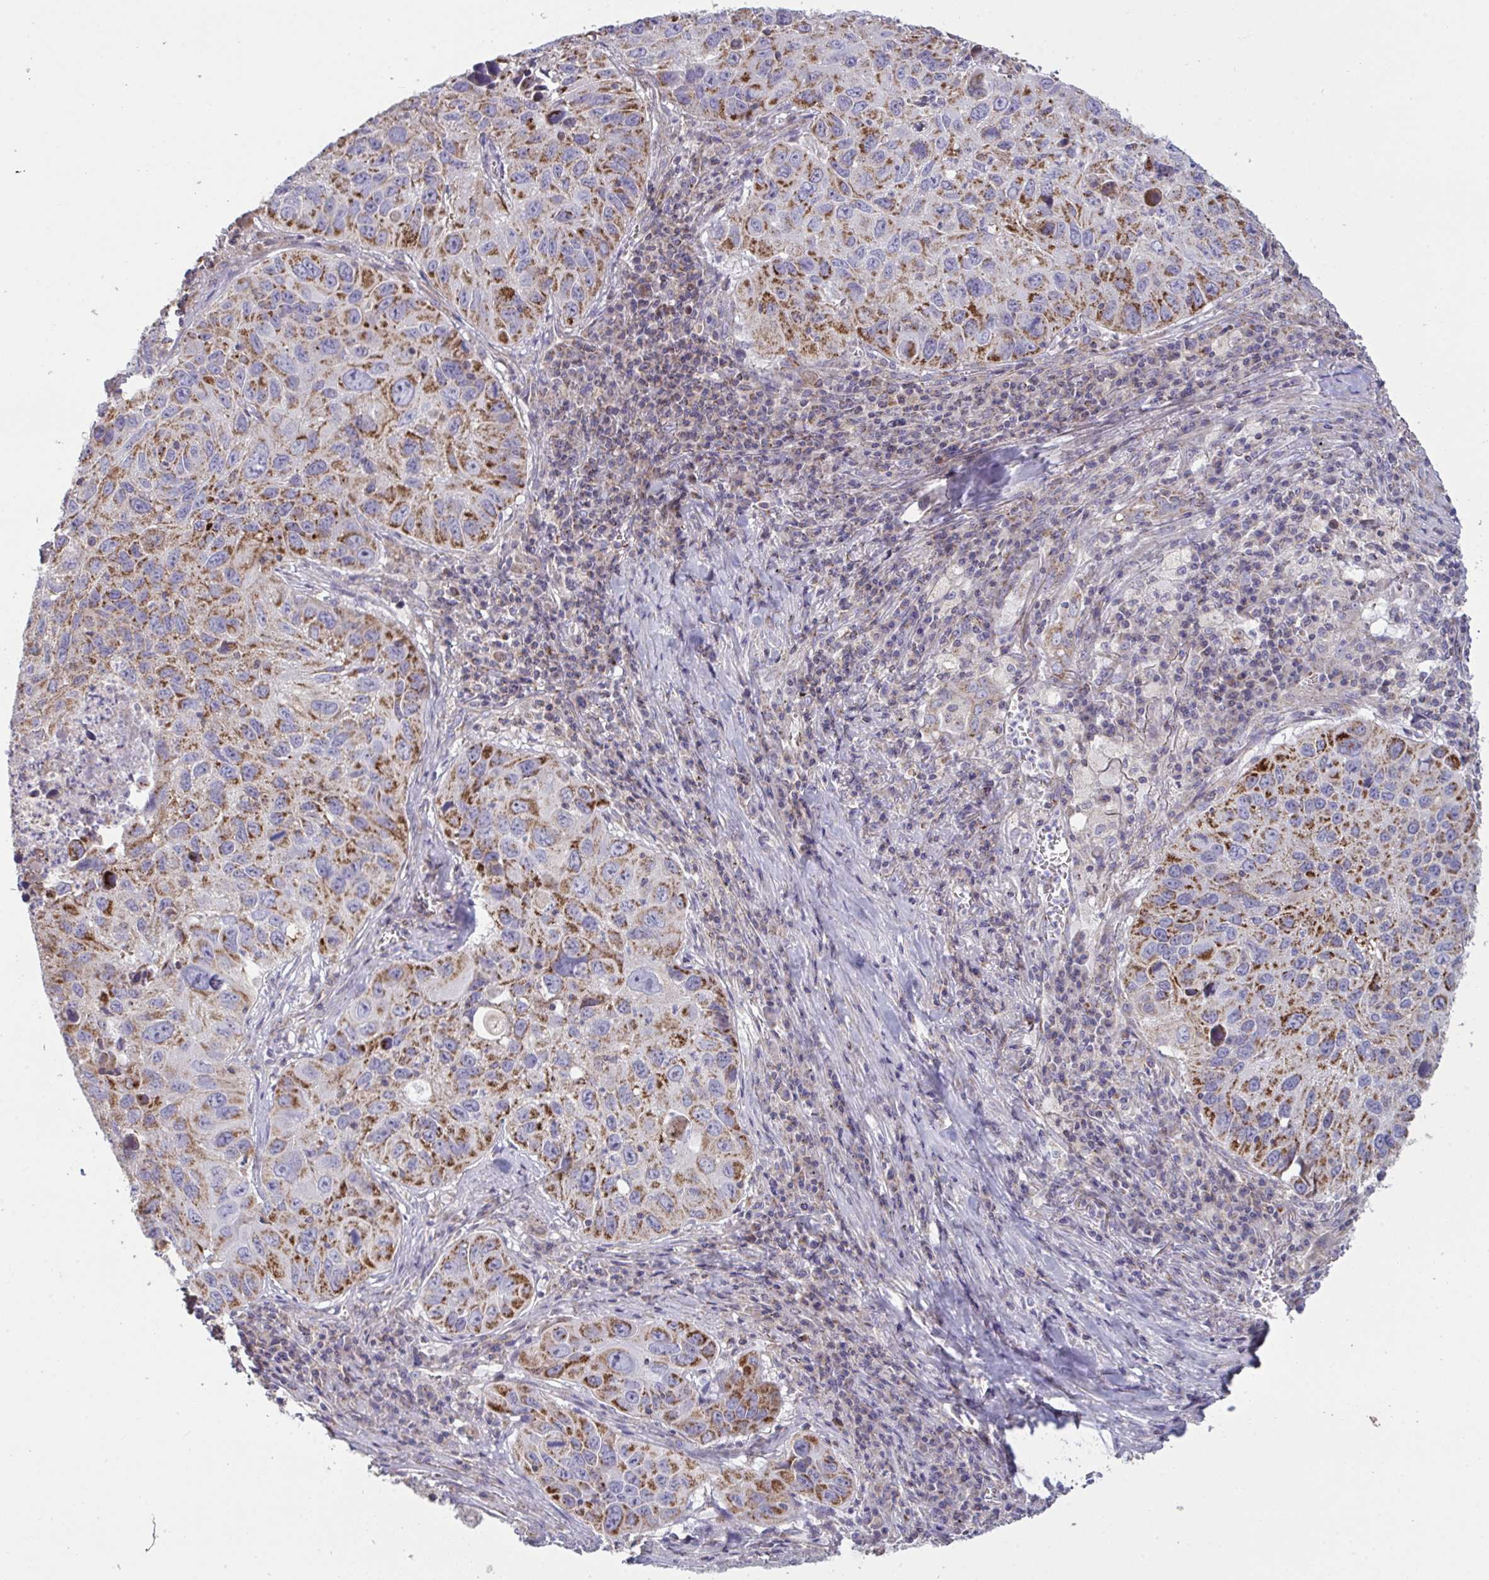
{"staining": {"intensity": "strong", "quantity": "25%-75%", "location": "cytoplasmic/membranous"}, "tissue": "lung cancer", "cell_type": "Tumor cells", "image_type": "cancer", "snomed": [{"axis": "morphology", "description": "Squamous cell carcinoma, NOS"}, {"axis": "topography", "description": "Lung"}], "caption": "Immunohistochemical staining of human lung cancer demonstrates high levels of strong cytoplasmic/membranous protein expression in approximately 25%-75% of tumor cells.", "gene": "MICOS10", "patient": {"sex": "female", "age": 61}}